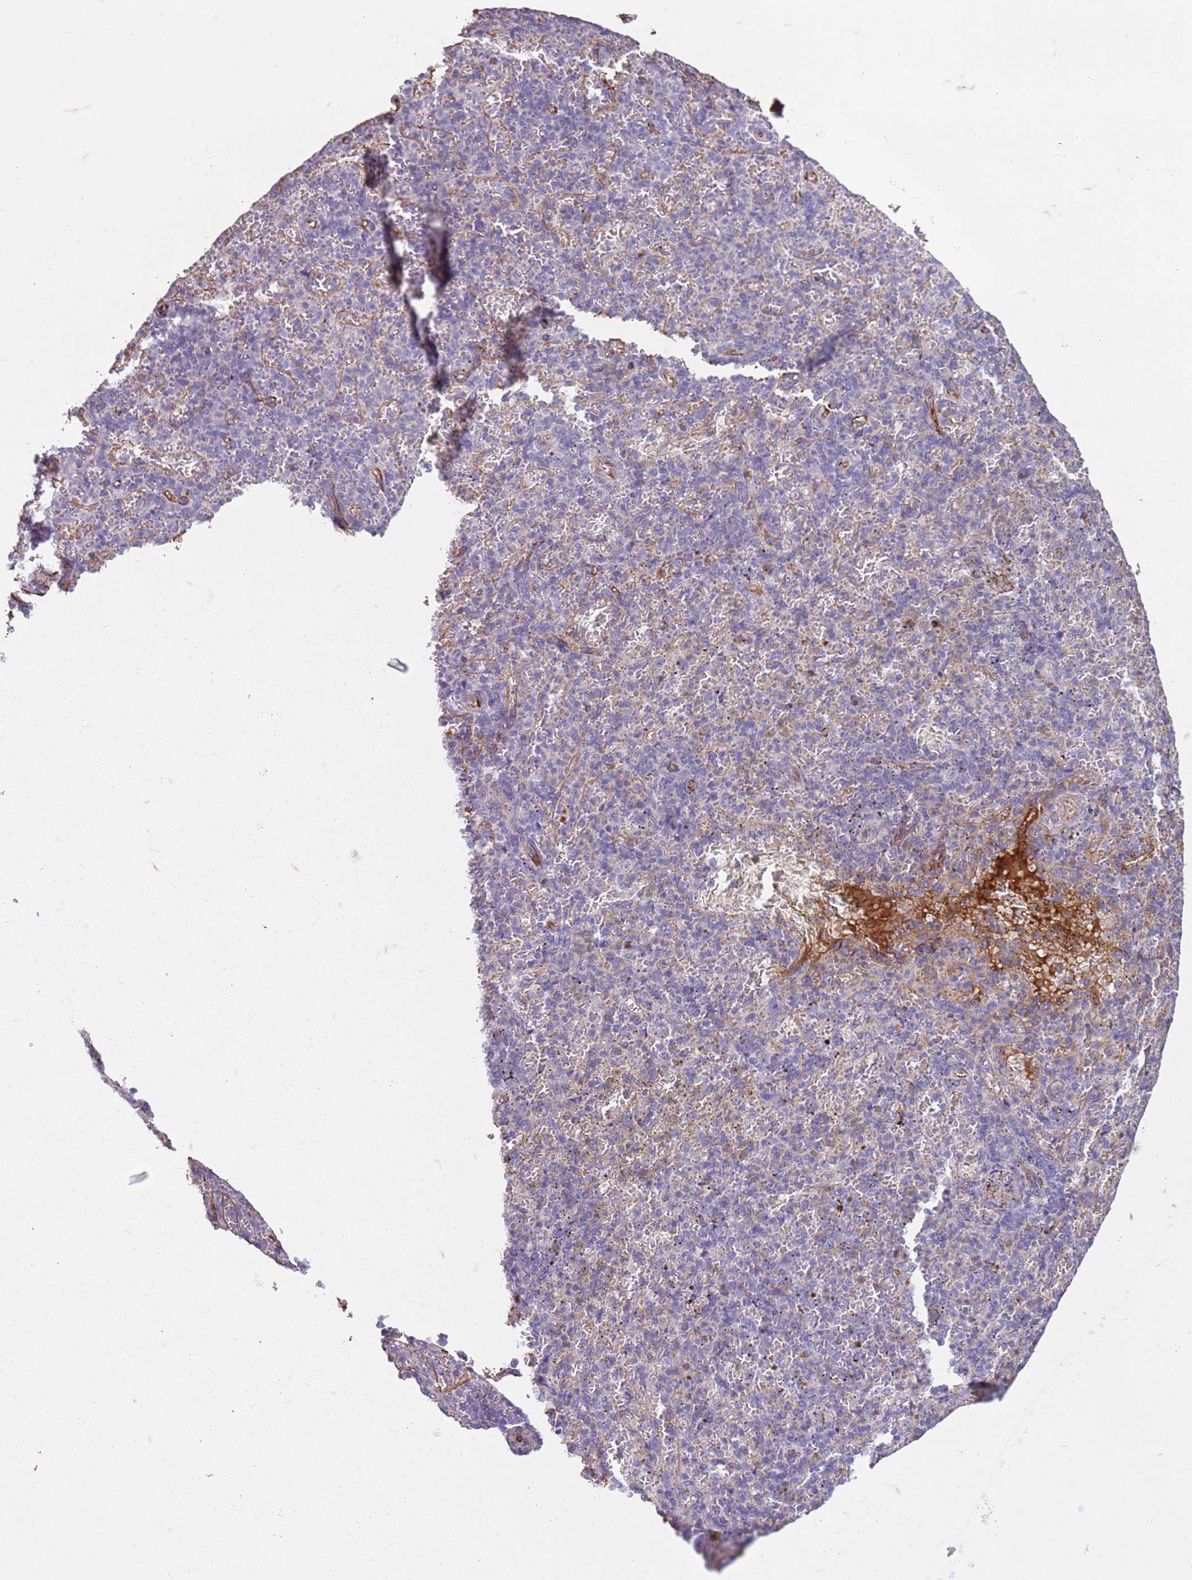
{"staining": {"intensity": "negative", "quantity": "none", "location": "none"}, "tissue": "spleen", "cell_type": "Cells in red pulp", "image_type": "normal", "snomed": [{"axis": "morphology", "description": "Normal tissue, NOS"}, {"axis": "topography", "description": "Spleen"}], "caption": "Immunohistochemical staining of benign spleen reveals no significant expression in cells in red pulp.", "gene": "TAS2R38", "patient": {"sex": "female", "age": 74}}